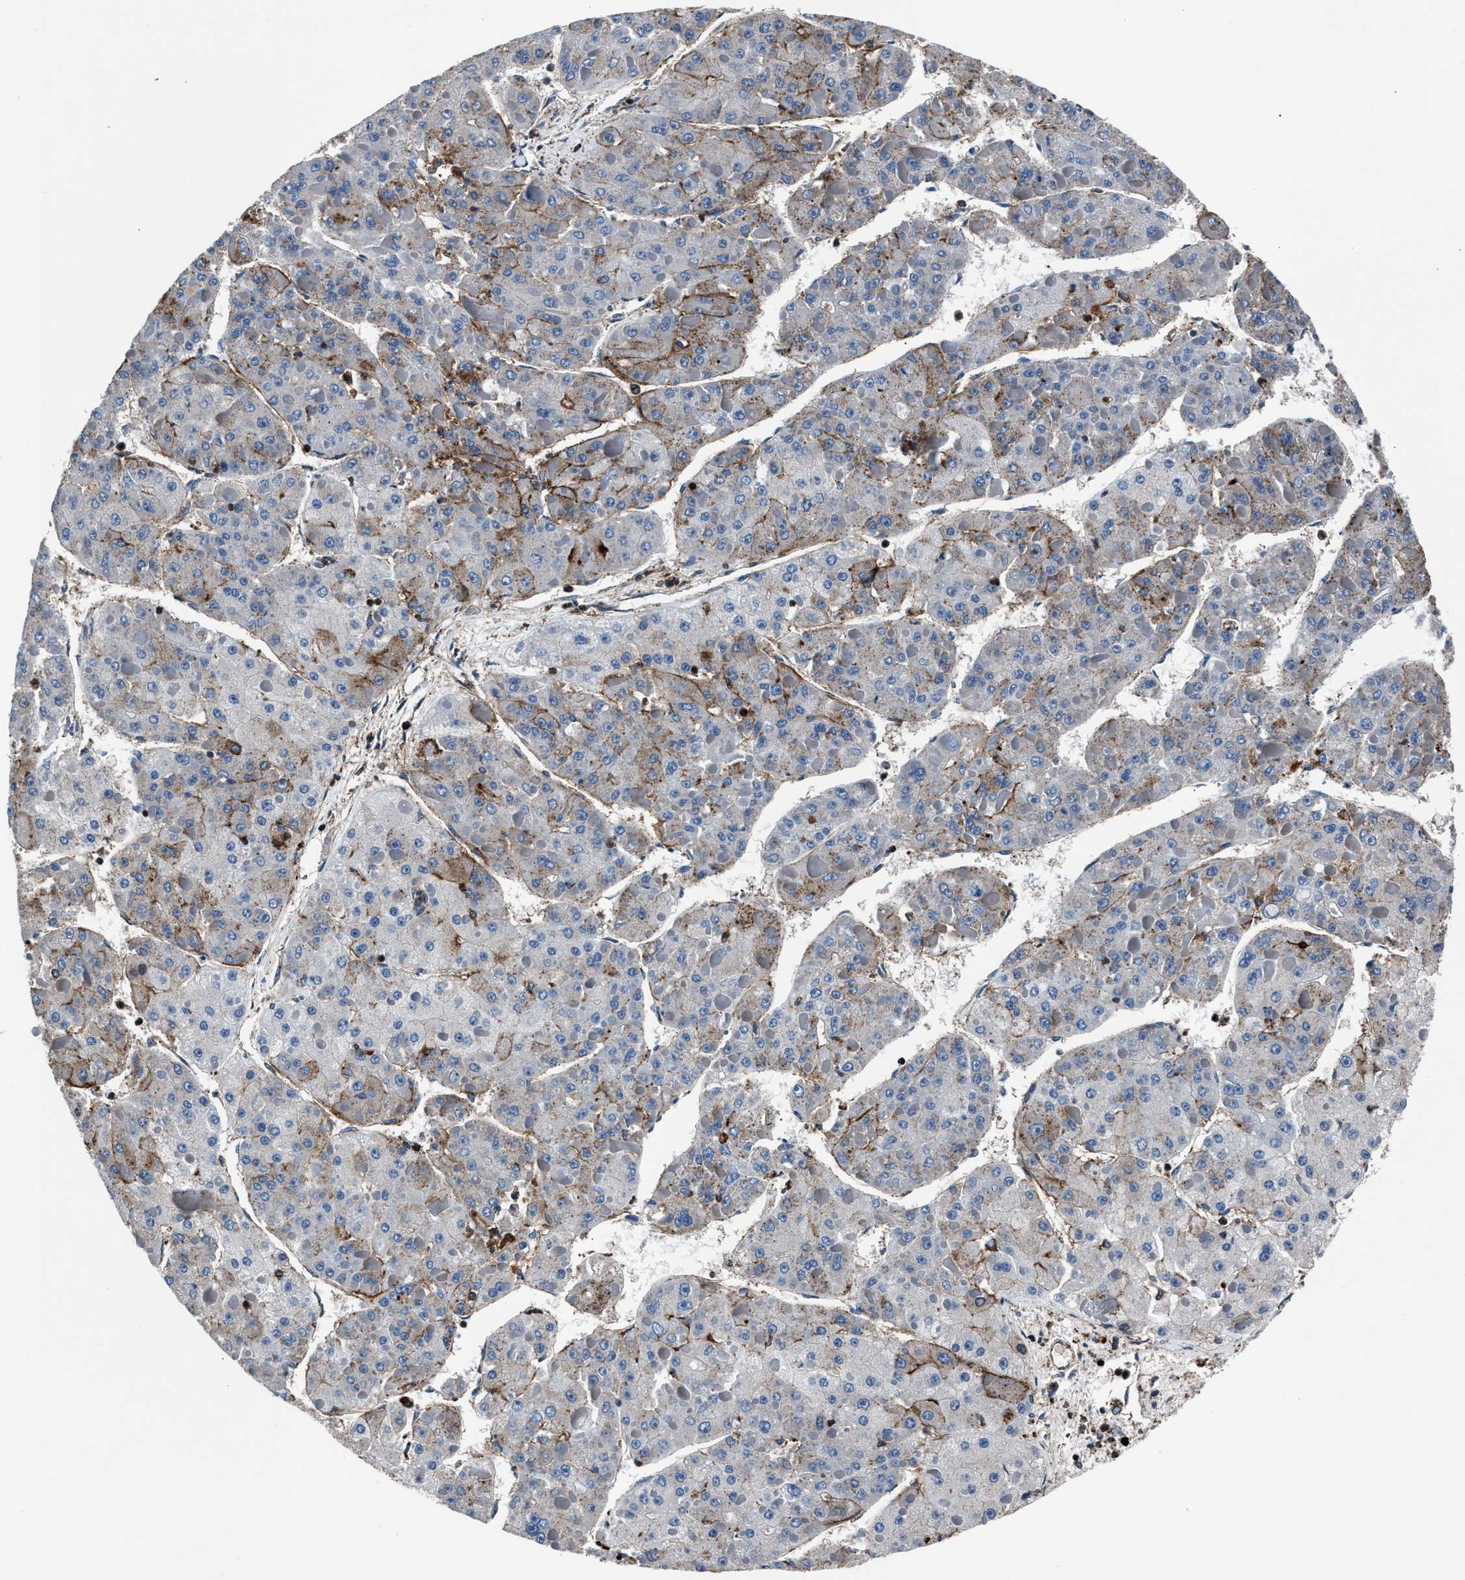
{"staining": {"intensity": "moderate", "quantity": "<25%", "location": "cytoplasmic/membranous"}, "tissue": "liver cancer", "cell_type": "Tumor cells", "image_type": "cancer", "snomed": [{"axis": "morphology", "description": "Carcinoma, Hepatocellular, NOS"}, {"axis": "topography", "description": "Liver"}], "caption": "Moderate cytoplasmic/membranous protein expression is appreciated in about <25% of tumor cells in liver hepatocellular carcinoma.", "gene": "MFSD11", "patient": {"sex": "female", "age": 73}}